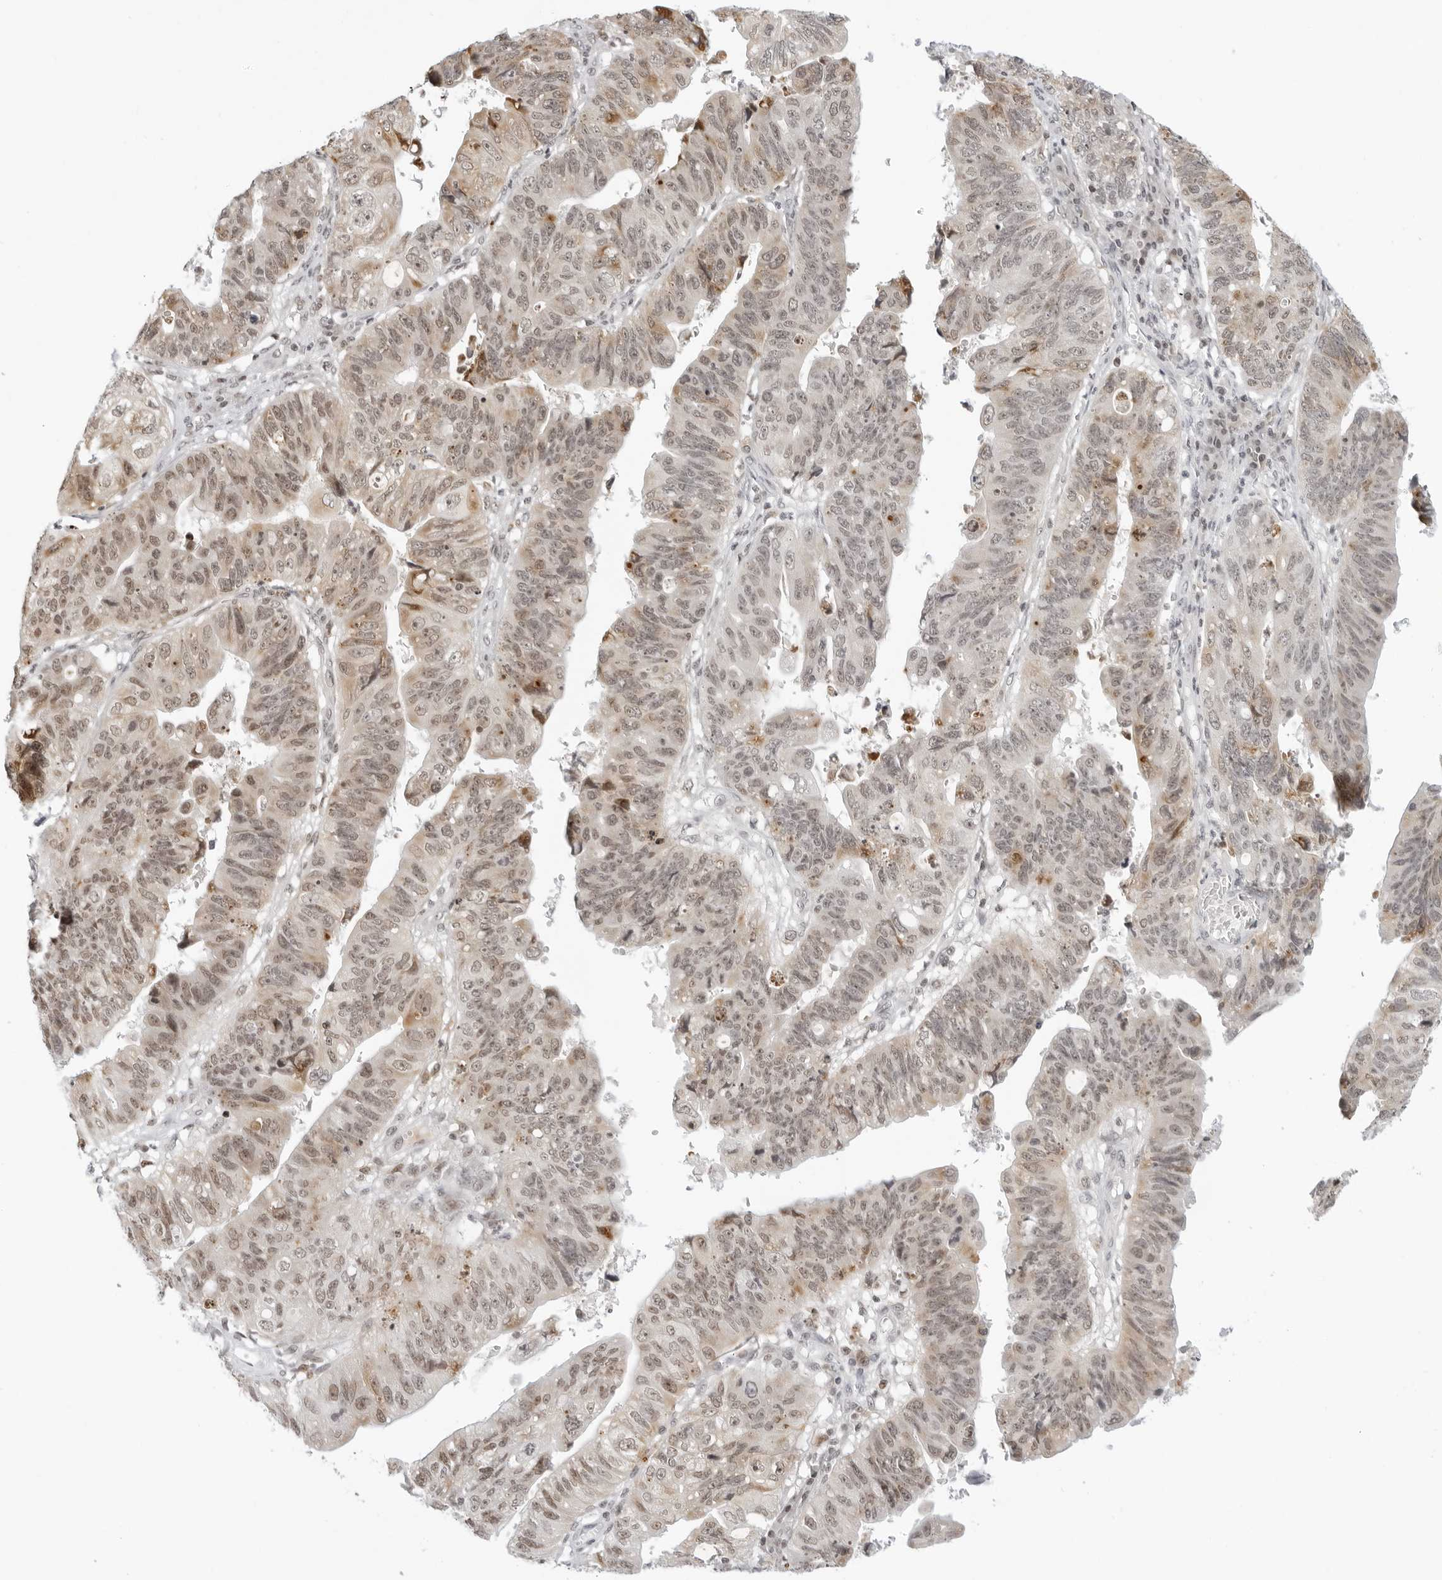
{"staining": {"intensity": "moderate", "quantity": "25%-75%", "location": "nuclear"}, "tissue": "stomach cancer", "cell_type": "Tumor cells", "image_type": "cancer", "snomed": [{"axis": "morphology", "description": "Adenocarcinoma, NOS"}, {"axis": "topography", "description": "Stomach"}], "caption": "An image showing moderate nuclear staining in approximately 25%-75% of tumor cells in stomach adenocarcinoma, as visualized by brown immunohistochemical staining.", "gene": "MSH6", "patient": {"sex": "male", "age": 59}}